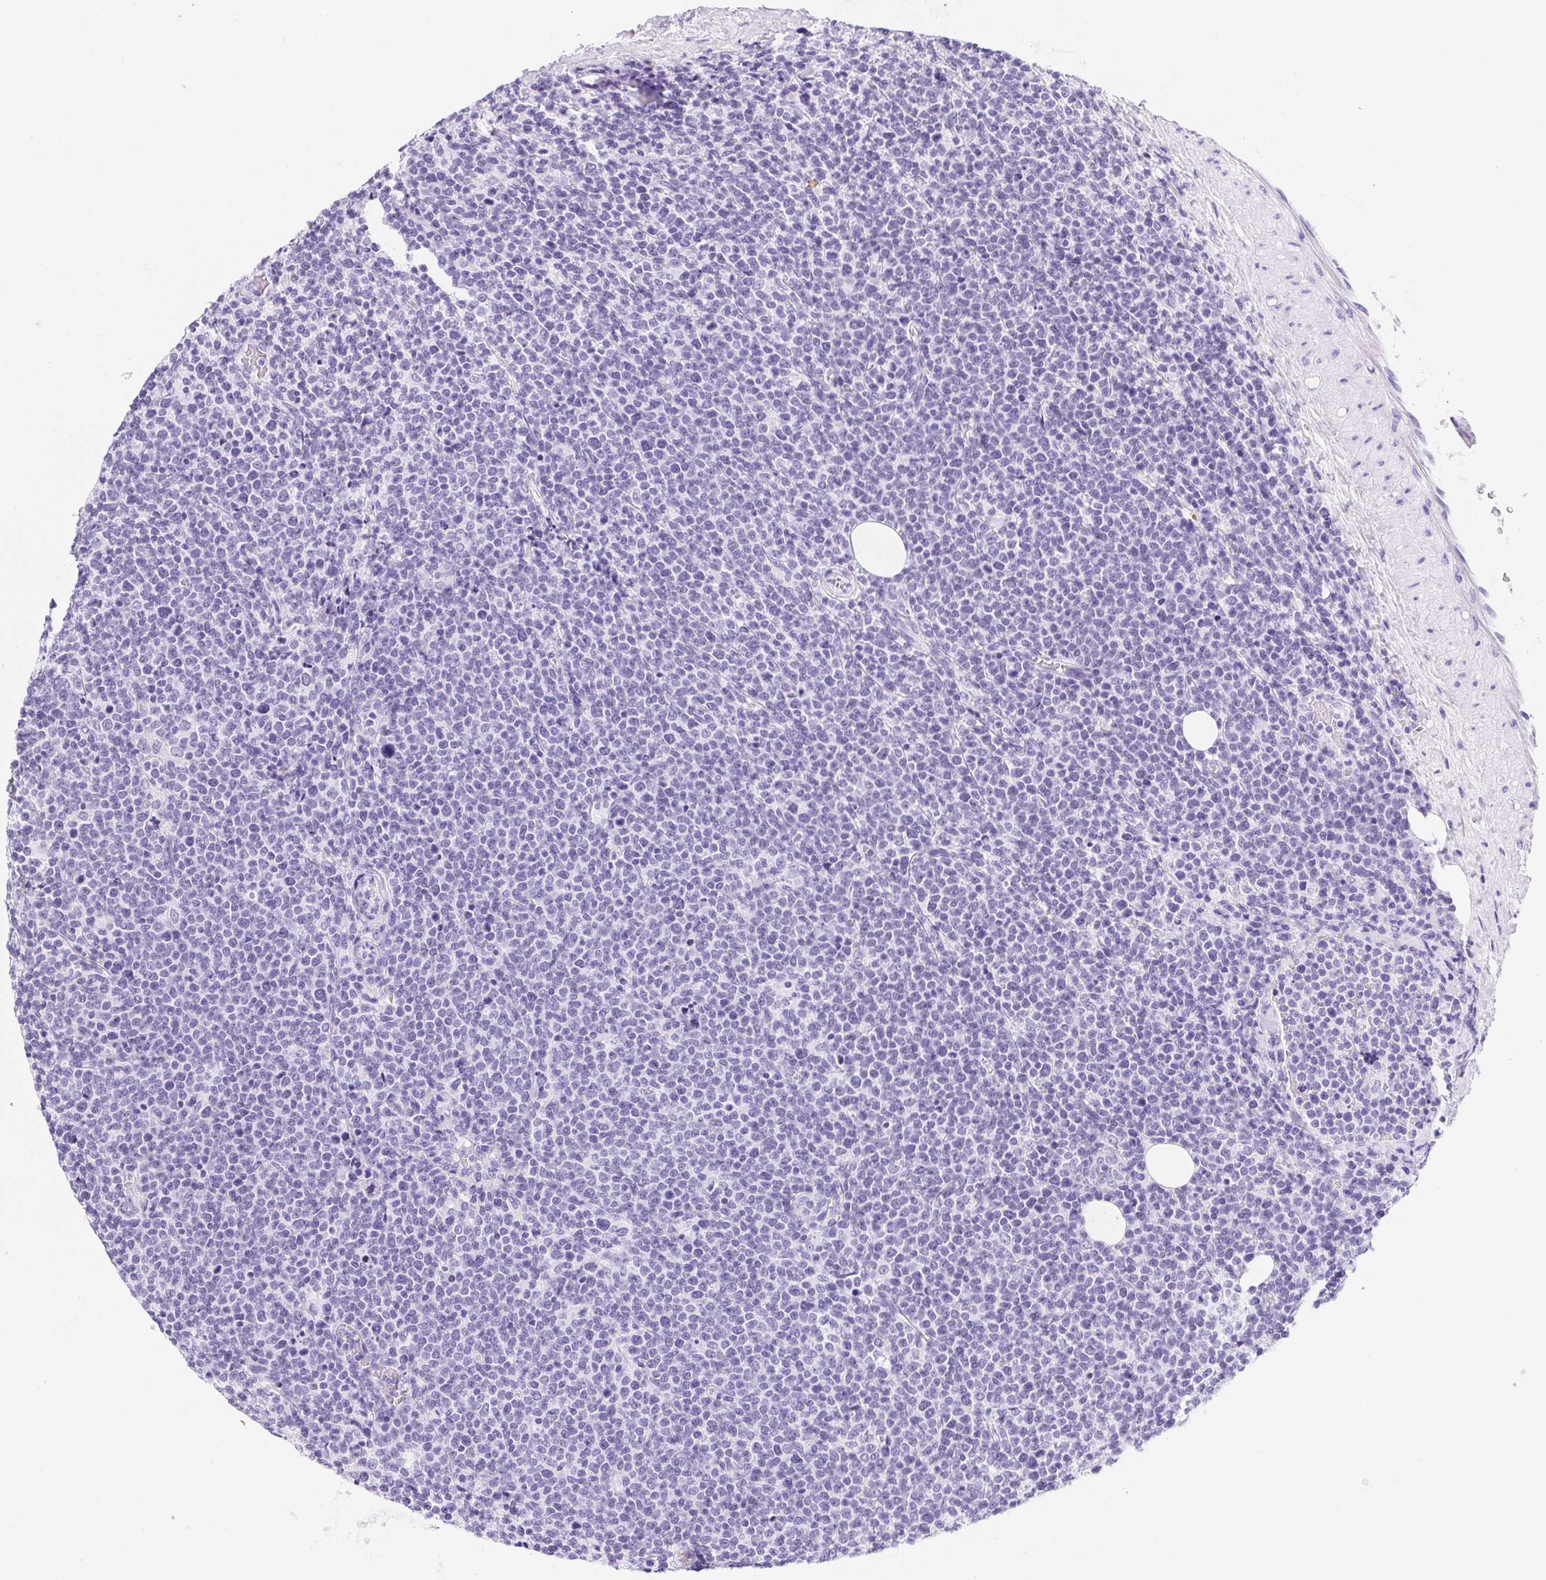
{"staining": {"intensity": "negative", "quantity": "none", "location": "none"}, "tissue": "lymphoma", "cell_type": "Tumor cells", "image_type": "cancer", "snomed": [{"axis": "morphology", "description": "Malignant lymphoma, non-Hodgkin's type, High grade"}, {"axis": "topography", "description": "Lymph node"}], "caption": "High power microscopy histopathology image of an IHC photomicrograph of lymphoma, revealing no significant expression in tumor cells.", "gene": "PRKAA1", "patient": {"sex": "male", "age": 61}}